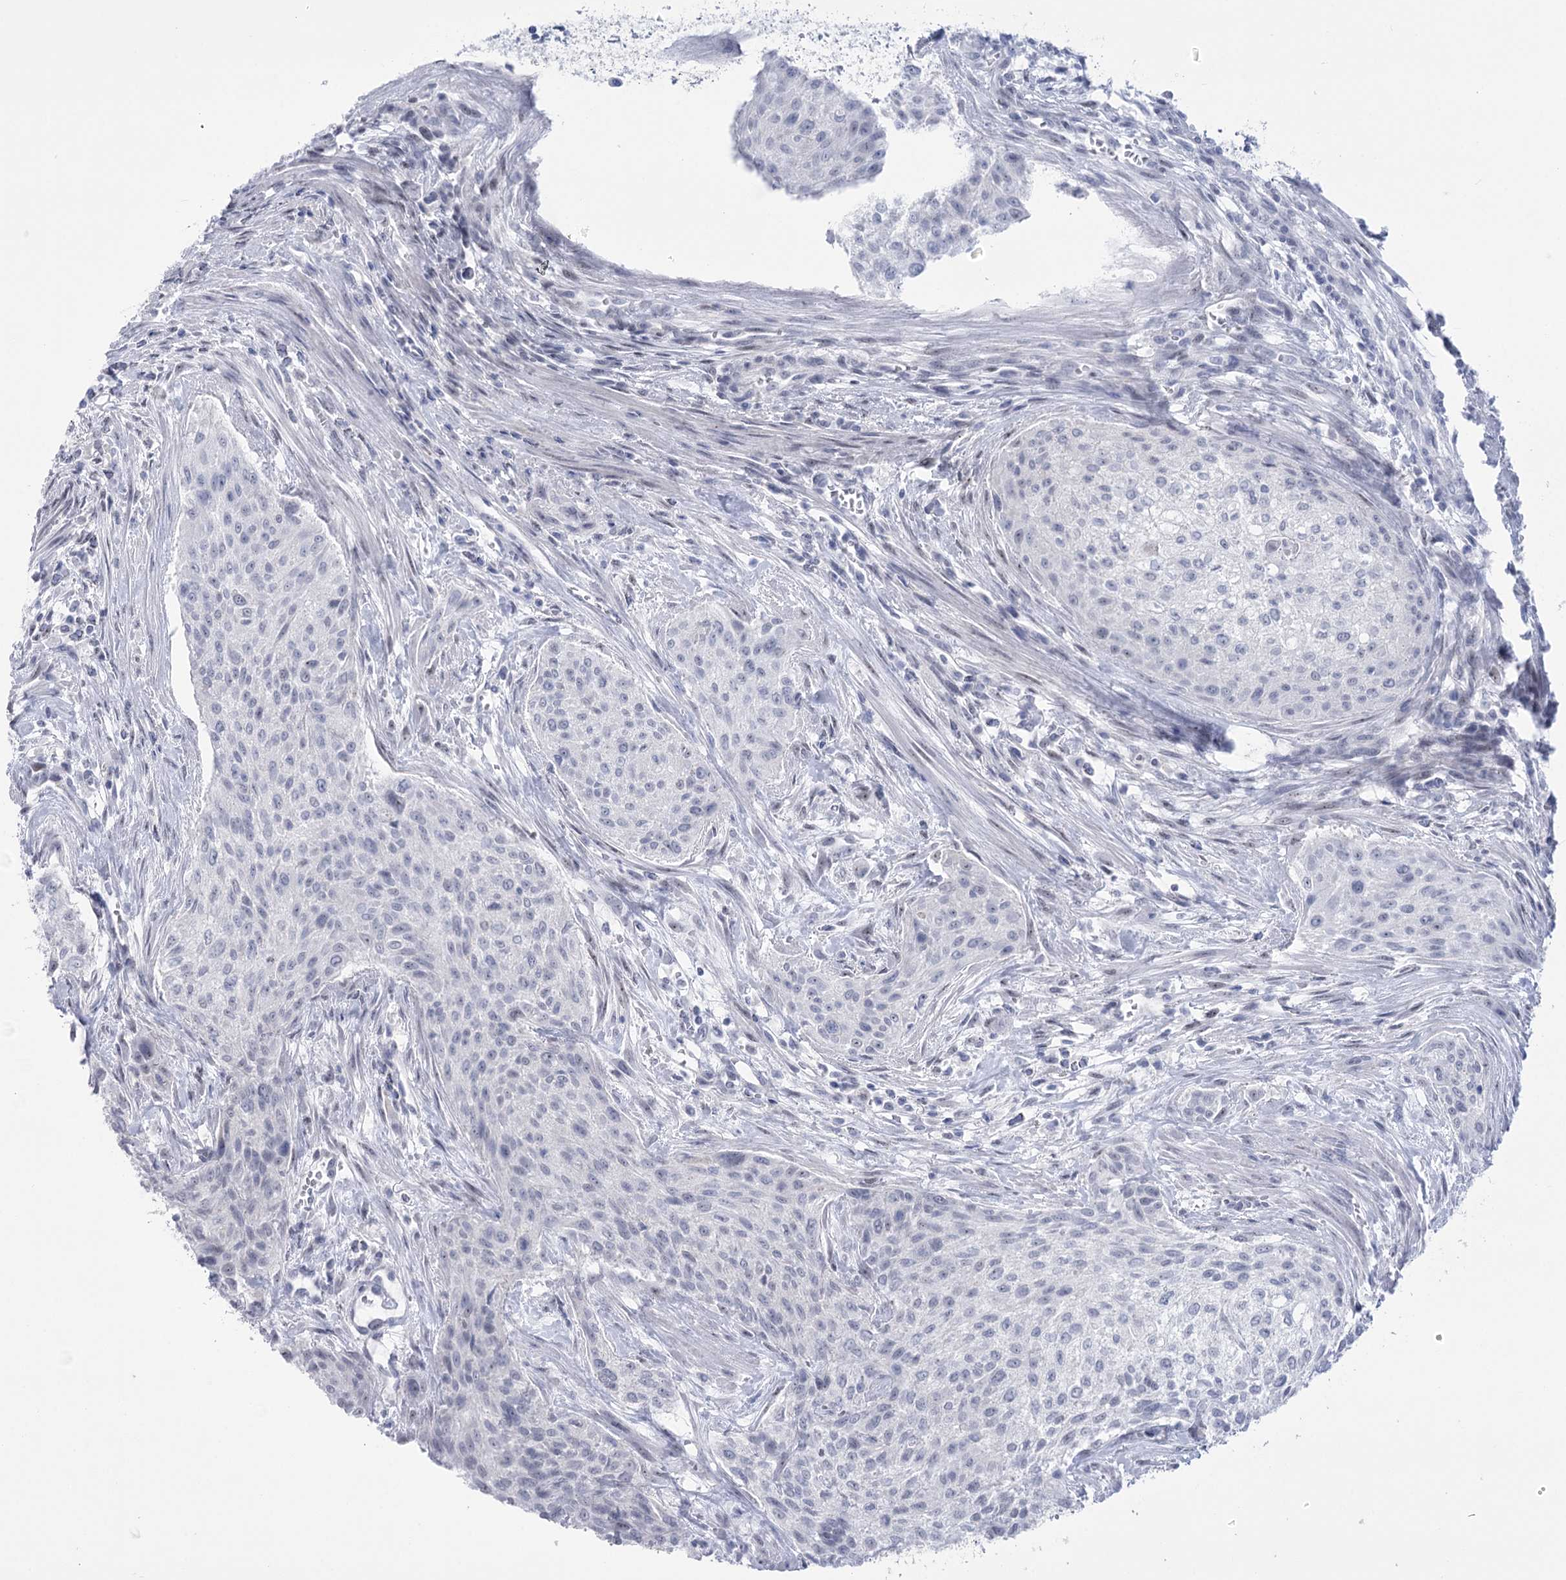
{"staining": {"intensity": "negative", "quantity": "none", "location": "none"}, "tissue": "urothelial cancer", "cell_type": "Tumor cells", "image_type": "cancer", "snomed": [{"axis": "morphology", "description": "Normal tissue, NOS"}, {"axis": "morphology", "description": "Urothelial carcinoma, NOS"}, {"axis": "topography", "description": "Urinary bladder"}, {"axis": "topography", "description": "Peripheral nerve tissue"}], "caption": "The photomicrograph demonstrates no staining of tumor cells in urothelial cancer. Brightfield microscopy of IHC stained with DAB (brown) and hematoxylin (blue), captured at high magnification.", "gene": "HORMAD1", "patient": {"sex": "male", "age": 35}}